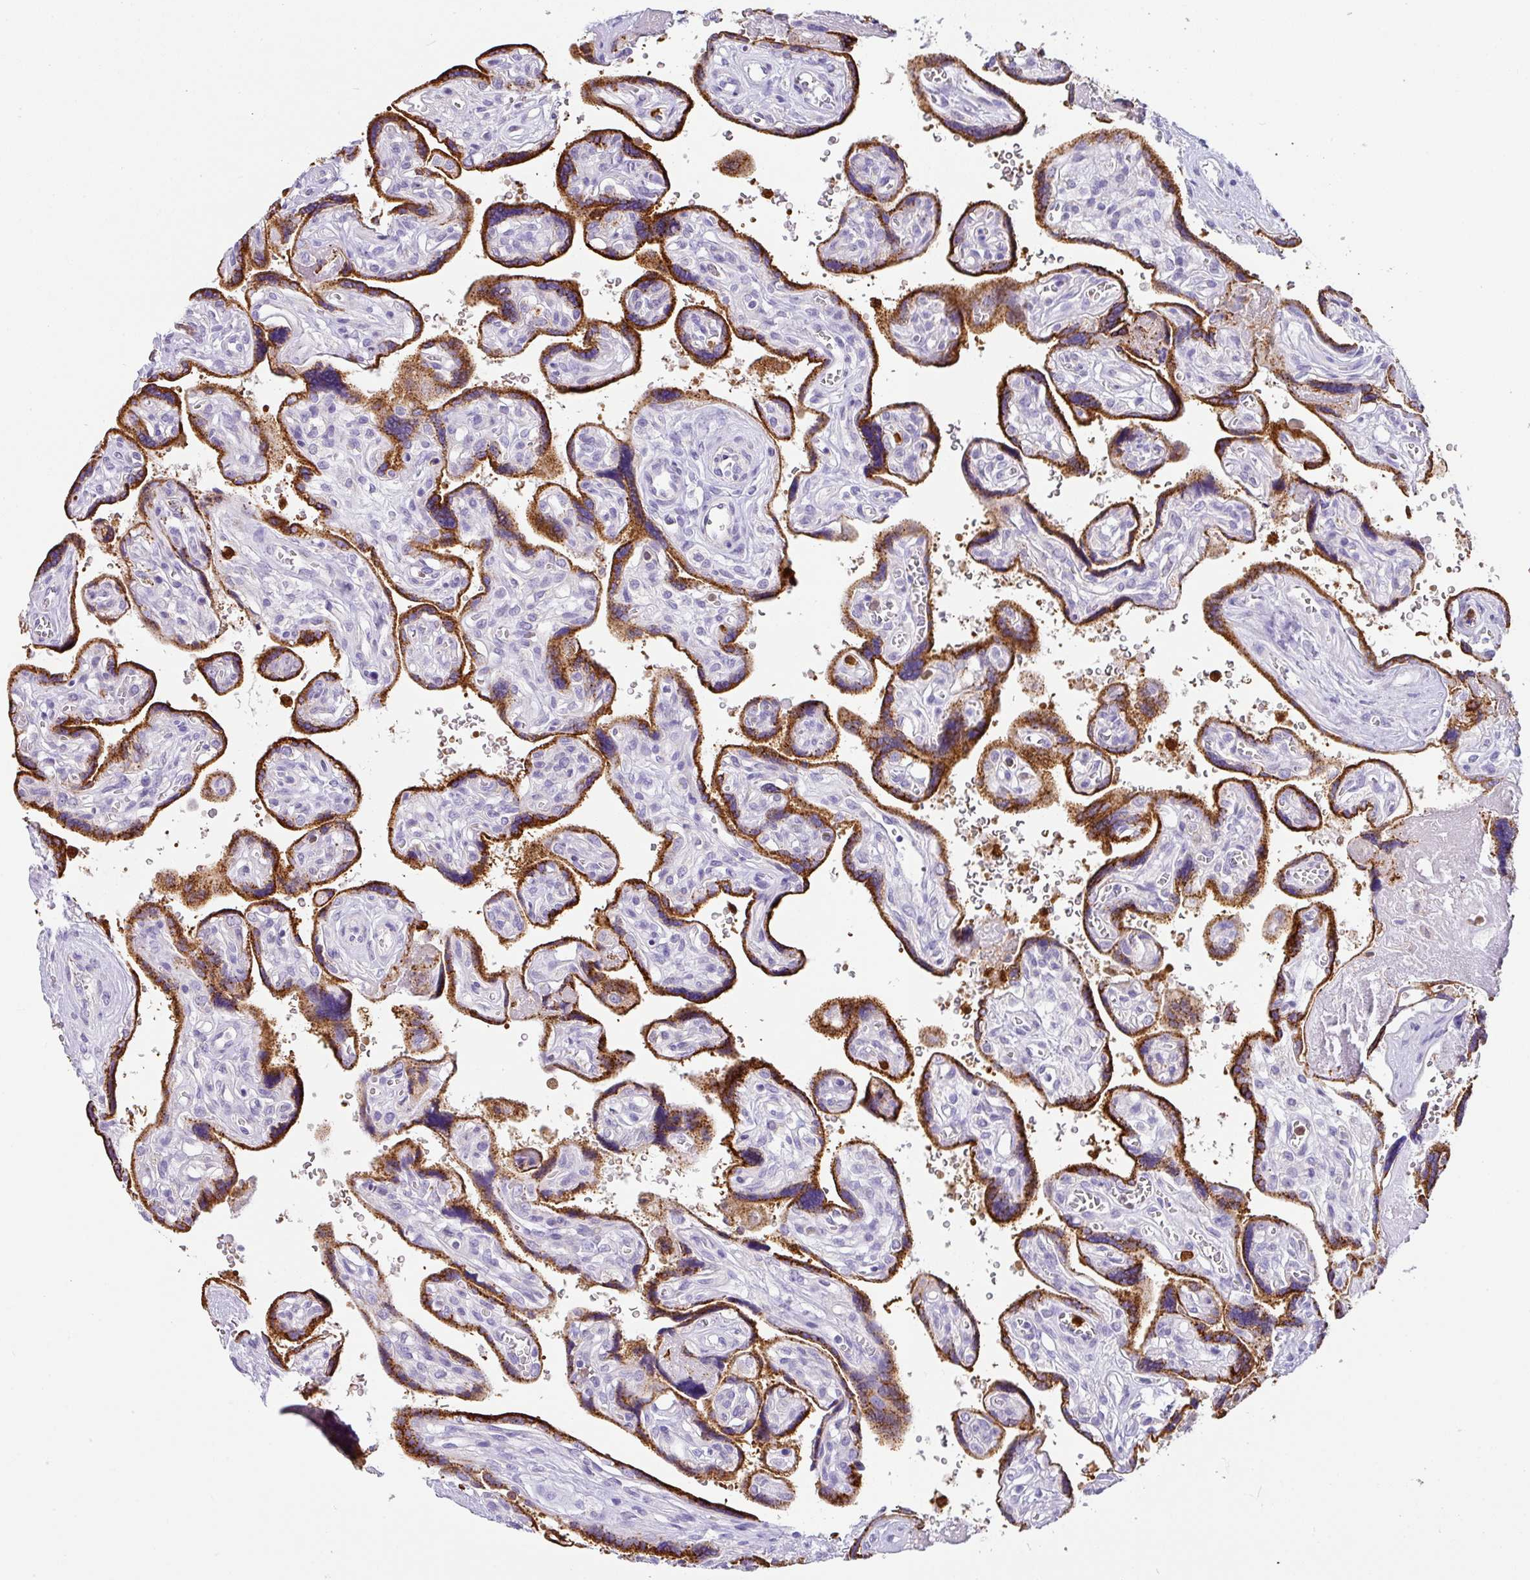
{"staining": {"intensity": "weak", "quantity": "25%-75%", "location": "cytoplasmic/membranous"}, "tissue": "placenta", "cell_type": "Decidual cells", "image_type": "normal", "snomed": [{"axis": "morphology", "description": "Normal tissue, NOS"}, {"axis": "topography", "description": "Placenta"}], "caption": "Unremarkable placenta reveals weak cytoplasmic/membranous staining in approximately 25%-75% of decidual cells.", "gene": "SH2D3C", "patient": {"sex": "female", "age": 39}}